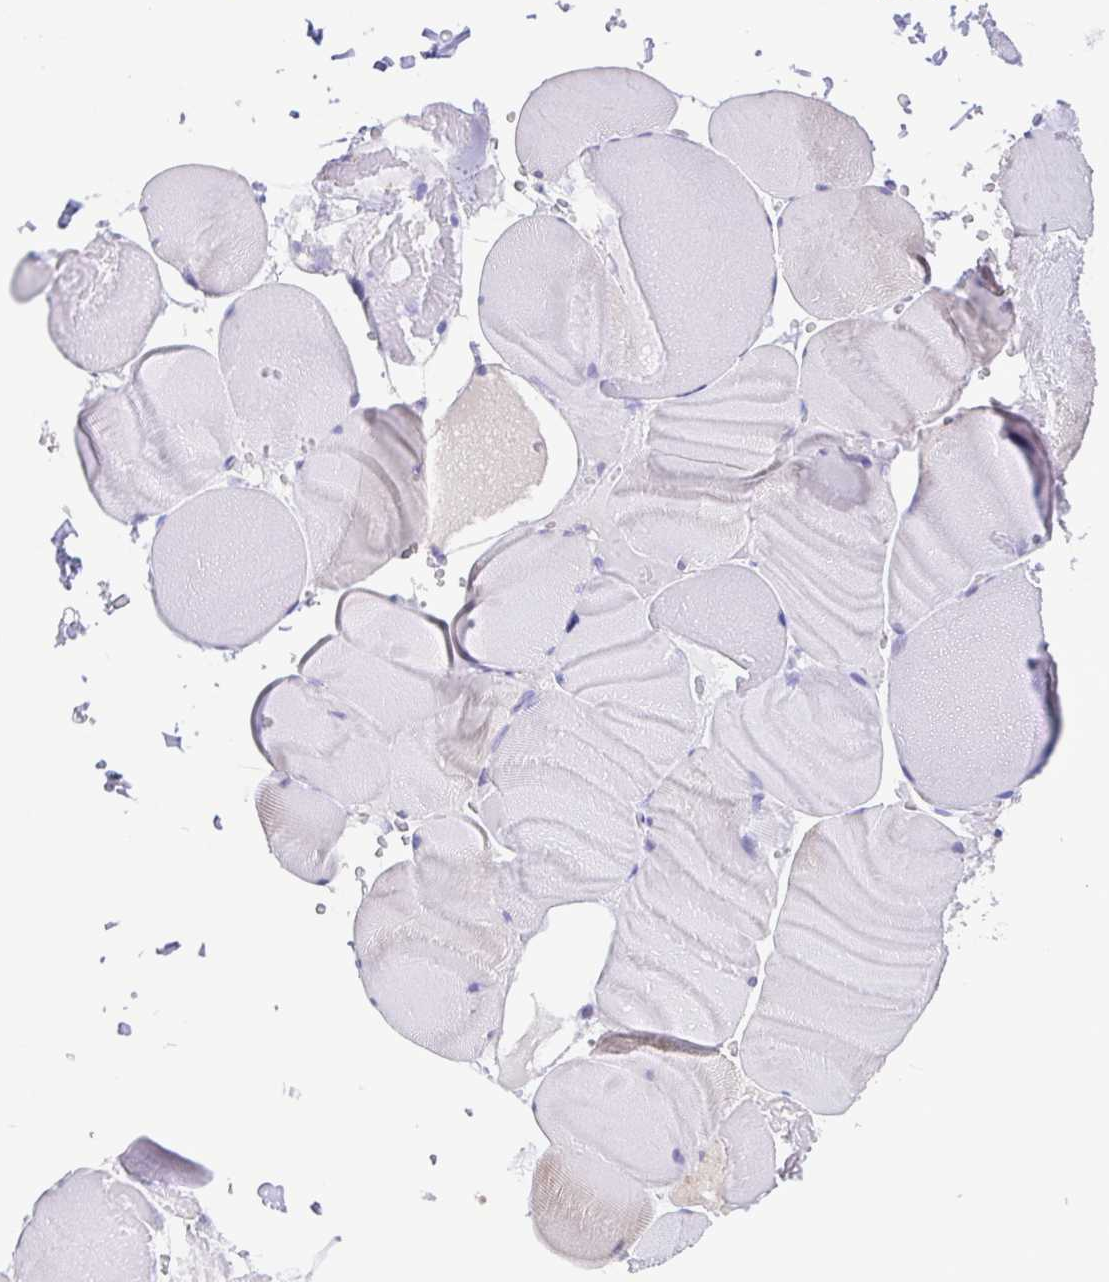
{"staining": {"intensity": "negative", "quantity": "none", "location": "none"}, "tissue": "skeletal muscle", "cell_type": "Myocytes", "image_type": "normal", "snomed": [{"axis": "morphology", "description": "Normal tissue, NOS"}, {"axis": "topography", "description": "Skeletal muscle"}, {"axis": "topography", "description": "Head-Neck"}], "caption": "An immunohistochemistry histopathology image of normal skeletal muscle is shown. There is no staining in myocytes of skeletal muscle.", "gene": "LDHC", "patient": {"sex": "male", "age": 66}}